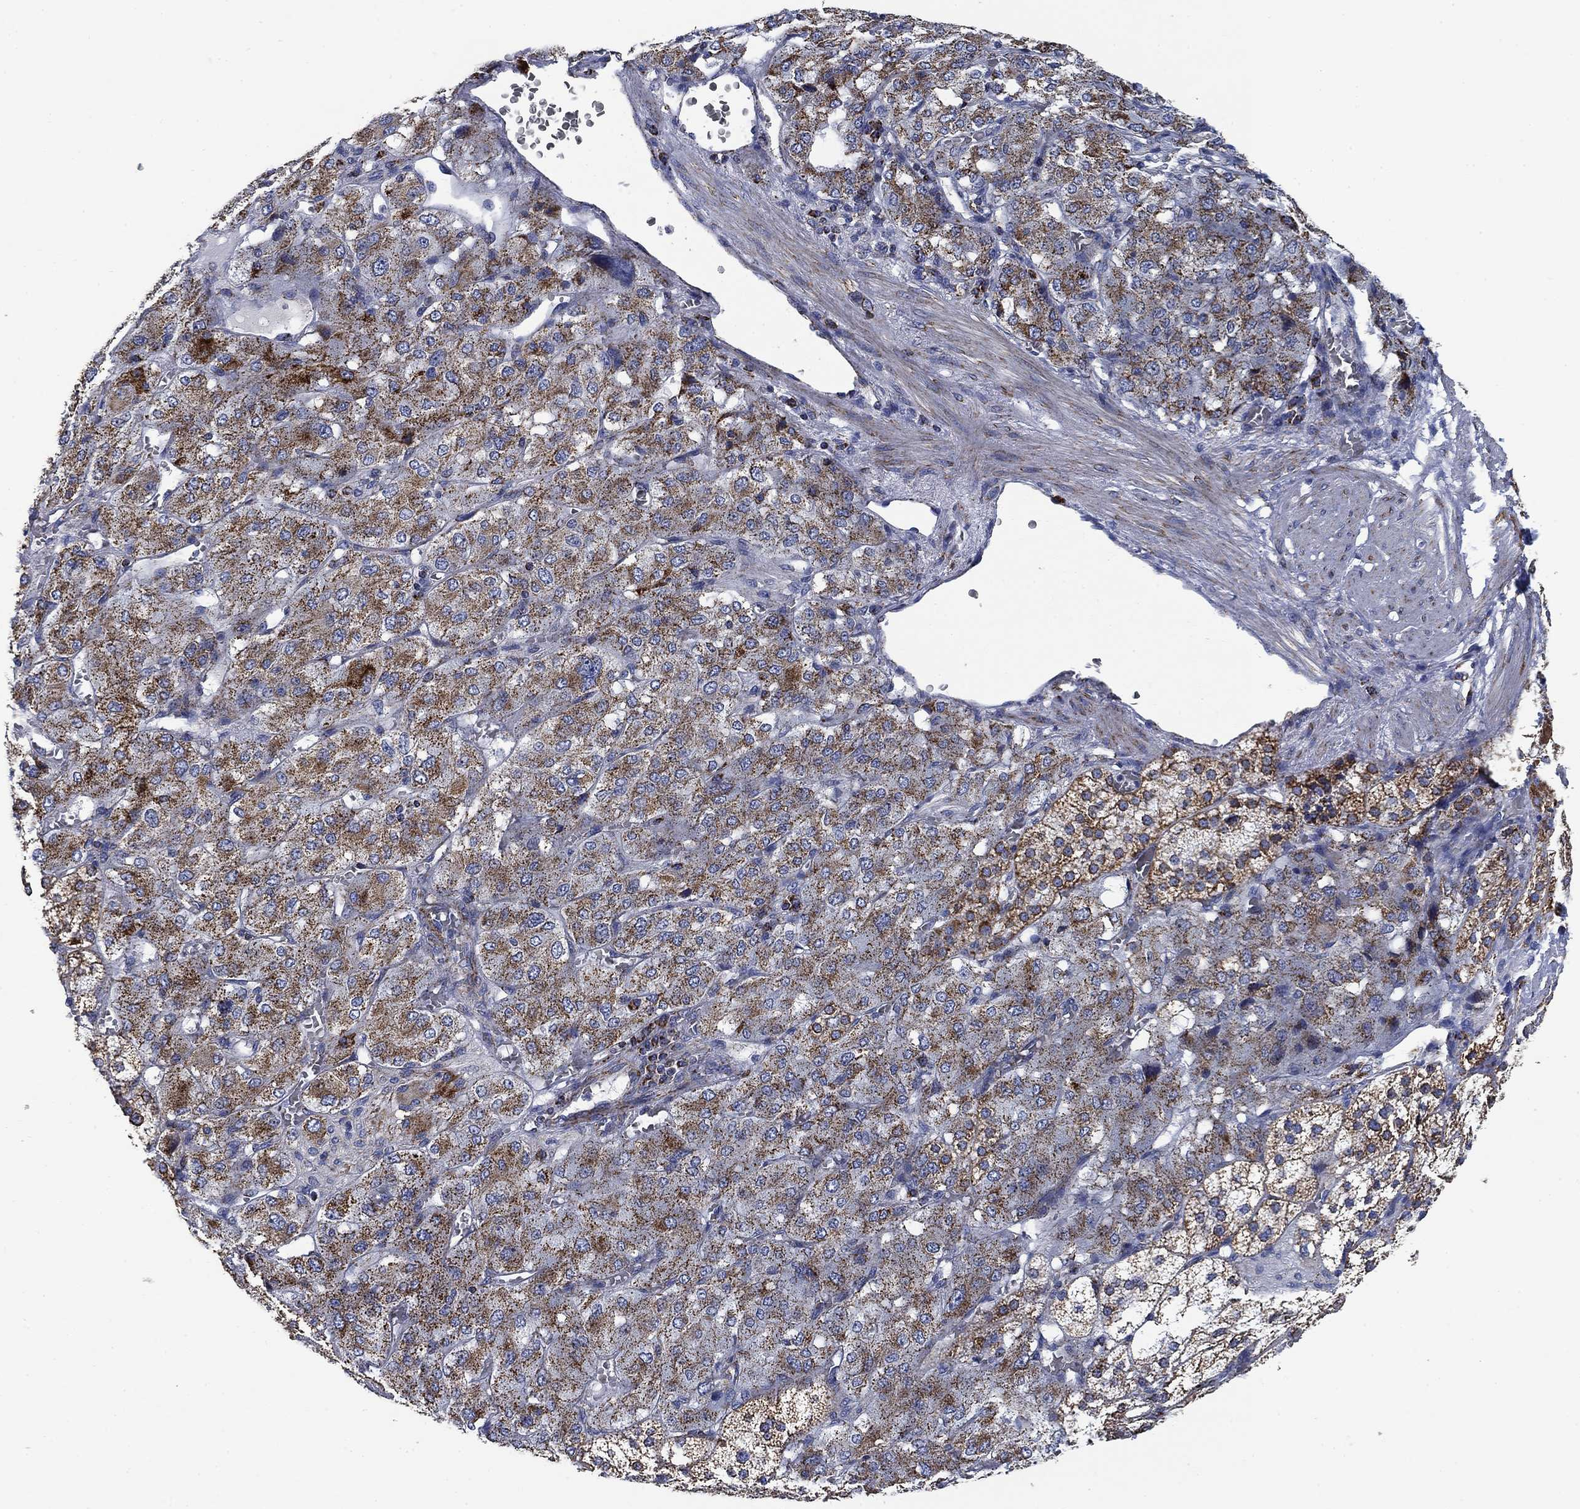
{"staining": {"intensity": "moderate", "quantity": ">75%", "location": "cytoplasmic/membranous"}, "tissue": "adrenal gland", "cell_type": "Glandular cells", "image_type": "normal", "snomed": [{"axis": "morphology", "description": "Normal tissue, NOS"}, {"axis": "topography", "description": "Adrenal gland"}], "caption": "Moderate cytoplasmic/membranous protein positivity is appreciated in approximately >75% of glandular cells in adrenal gland.", "gene": "NDUFS3", "patient": {"sex": "female", "age": 60}}